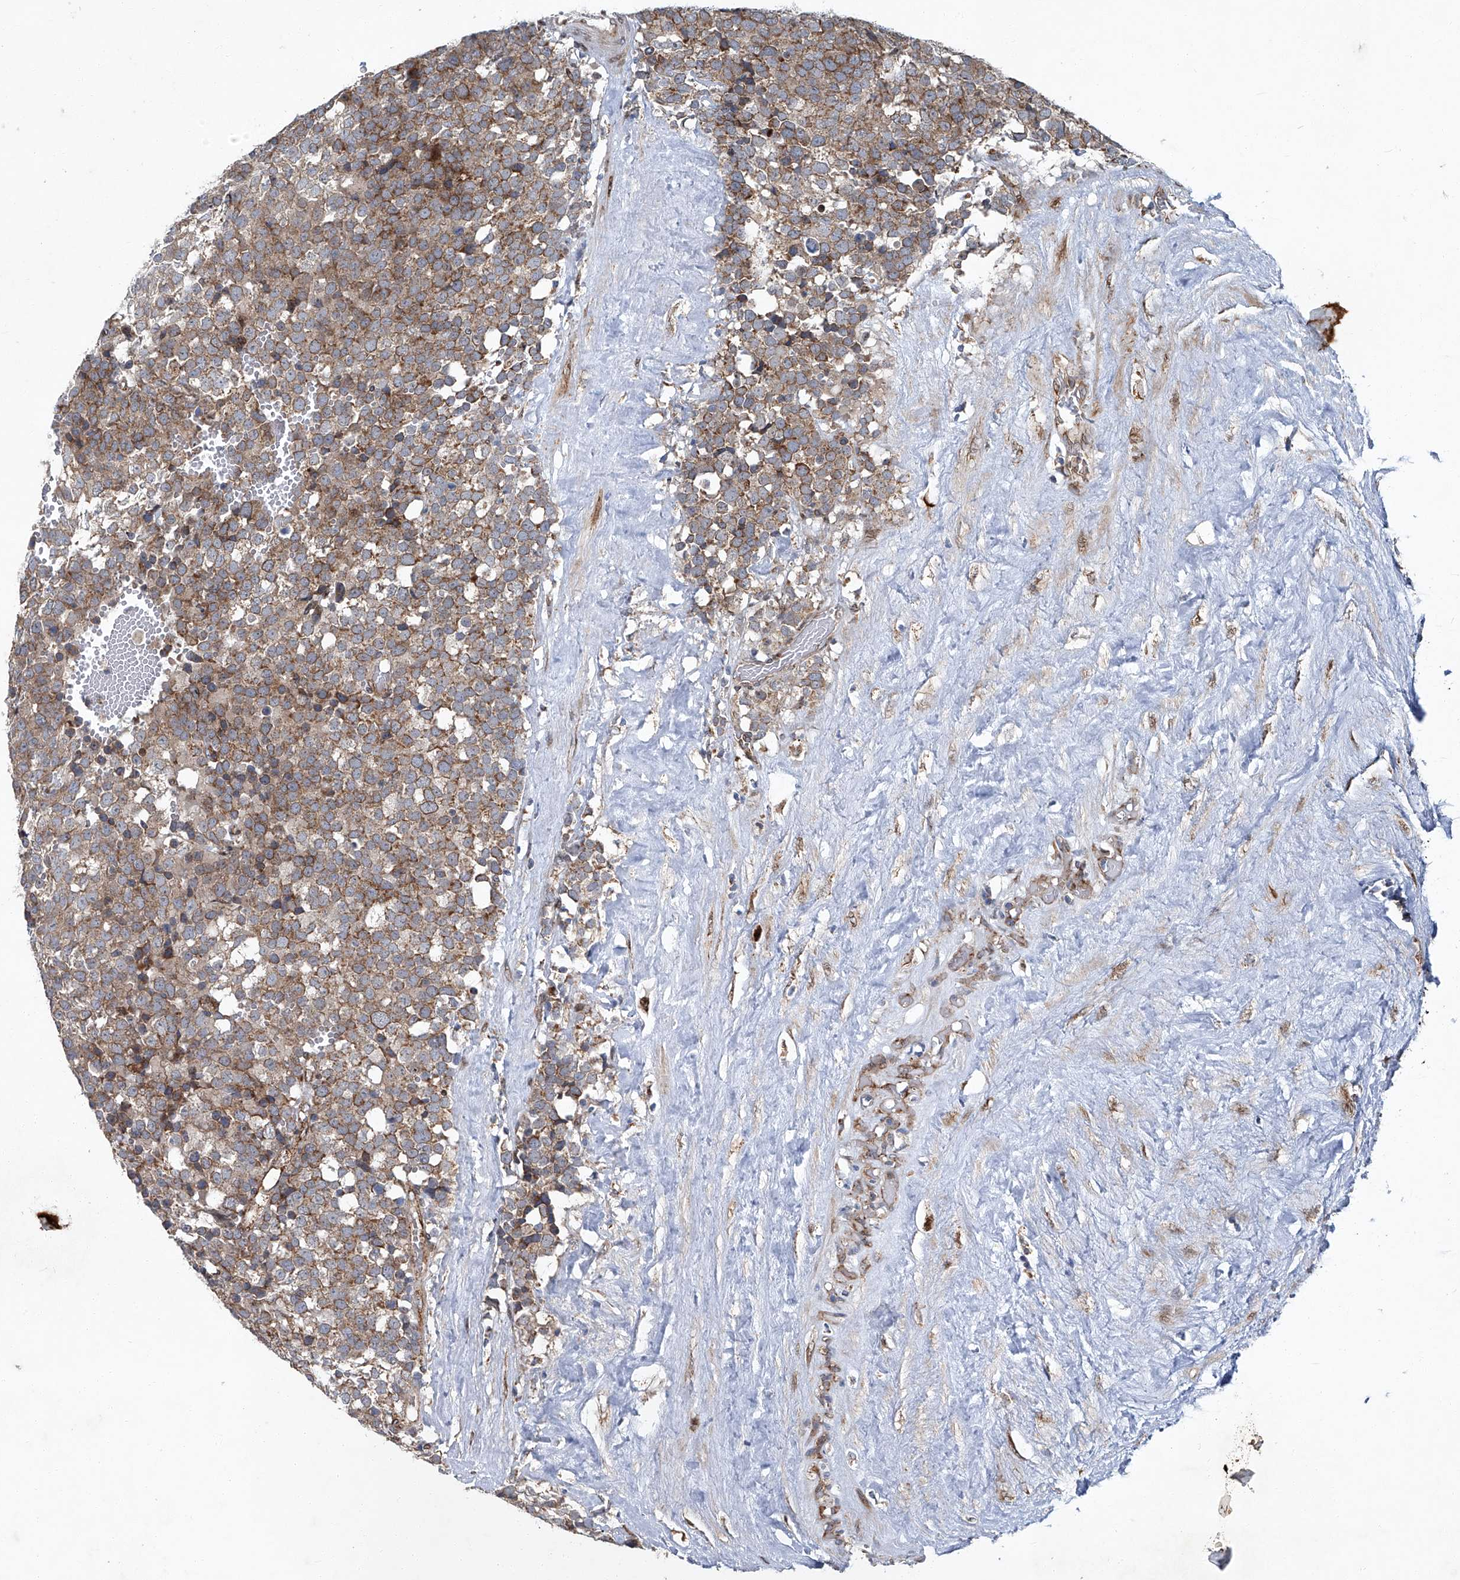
{"staining": {"intensity": "moderate", "quantity": ">75%", "location": "cytoplasmic/membranous"}, "tissue": "testis cancer", "cell_type": "Tumor cells", "image_type": "cancer", "snomed": [{"axis": "morphology", "description": "Seminoma, NOS"}, {"axis": "topography", "description": "Testis"}], "caption": "High-magnification brightfield microscopy of testis seminoma stained with DAB (brown) and counterstained with hematoxylin (blue). tumor cells exhibit moderate cytoplasmic/membranous positivity is present in approximately>75% of cells.", "gene": "GPR132", "patient": {"sex": "male", "age": 71}}